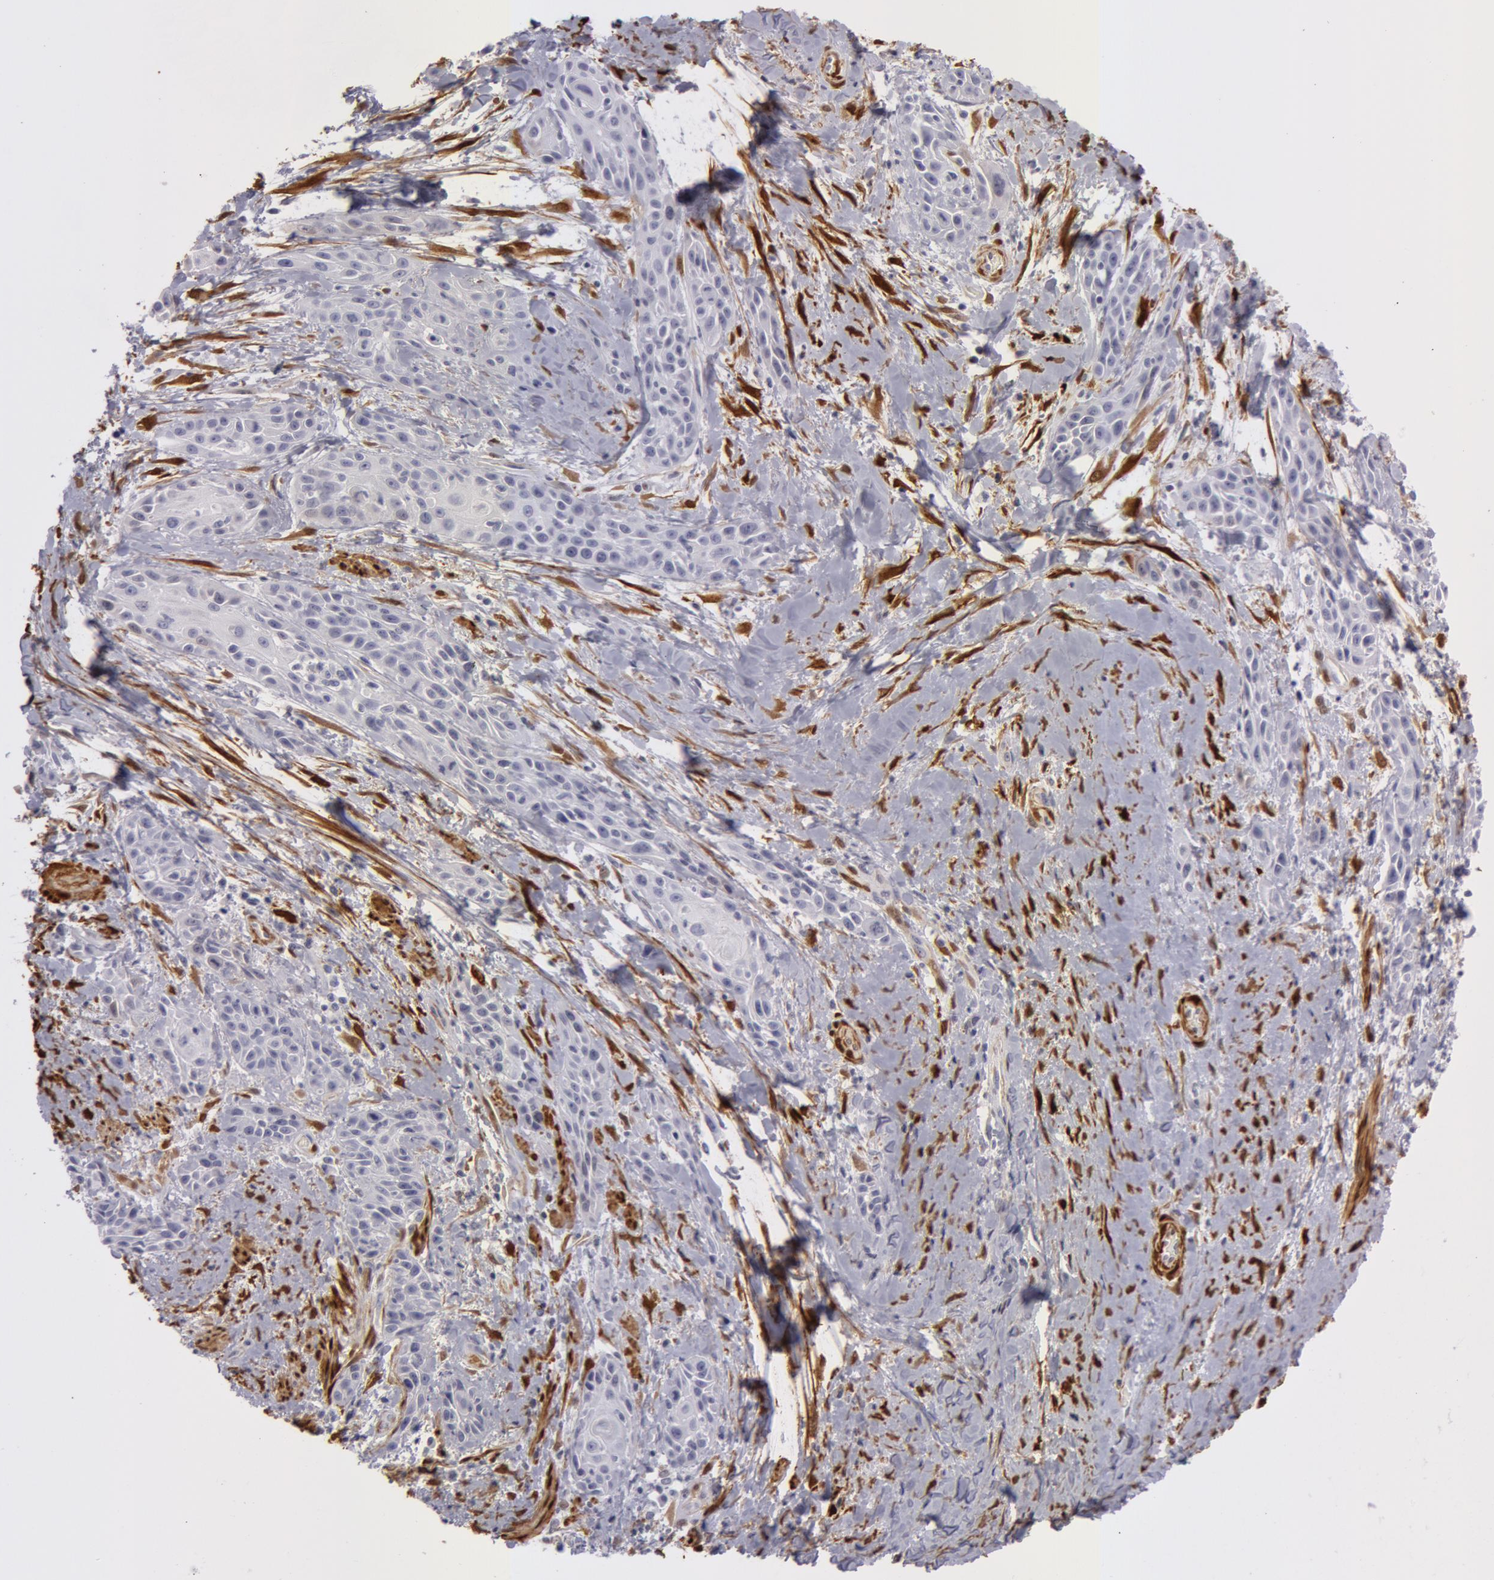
{"staining": {"intensity": "negative", "quantity": "none", "location": "none"}, "tissue": "skin cancer", "cell_type": "Tumor cells", "image_type": "cancer", "snomed": [{"axis": "morphology", "description": "Squamous cell carcinoma, NOS"}, {"axis": "topography", "description": "Skin"}, {"axis": "topography", "description": "Anal"}], "caption": "Immunohistochemistry of skin squamous cell carcinoma shows no positivity in tumor cells.", "gene": "TAGLN", "patient": {"sex": "male", "age": 64}}